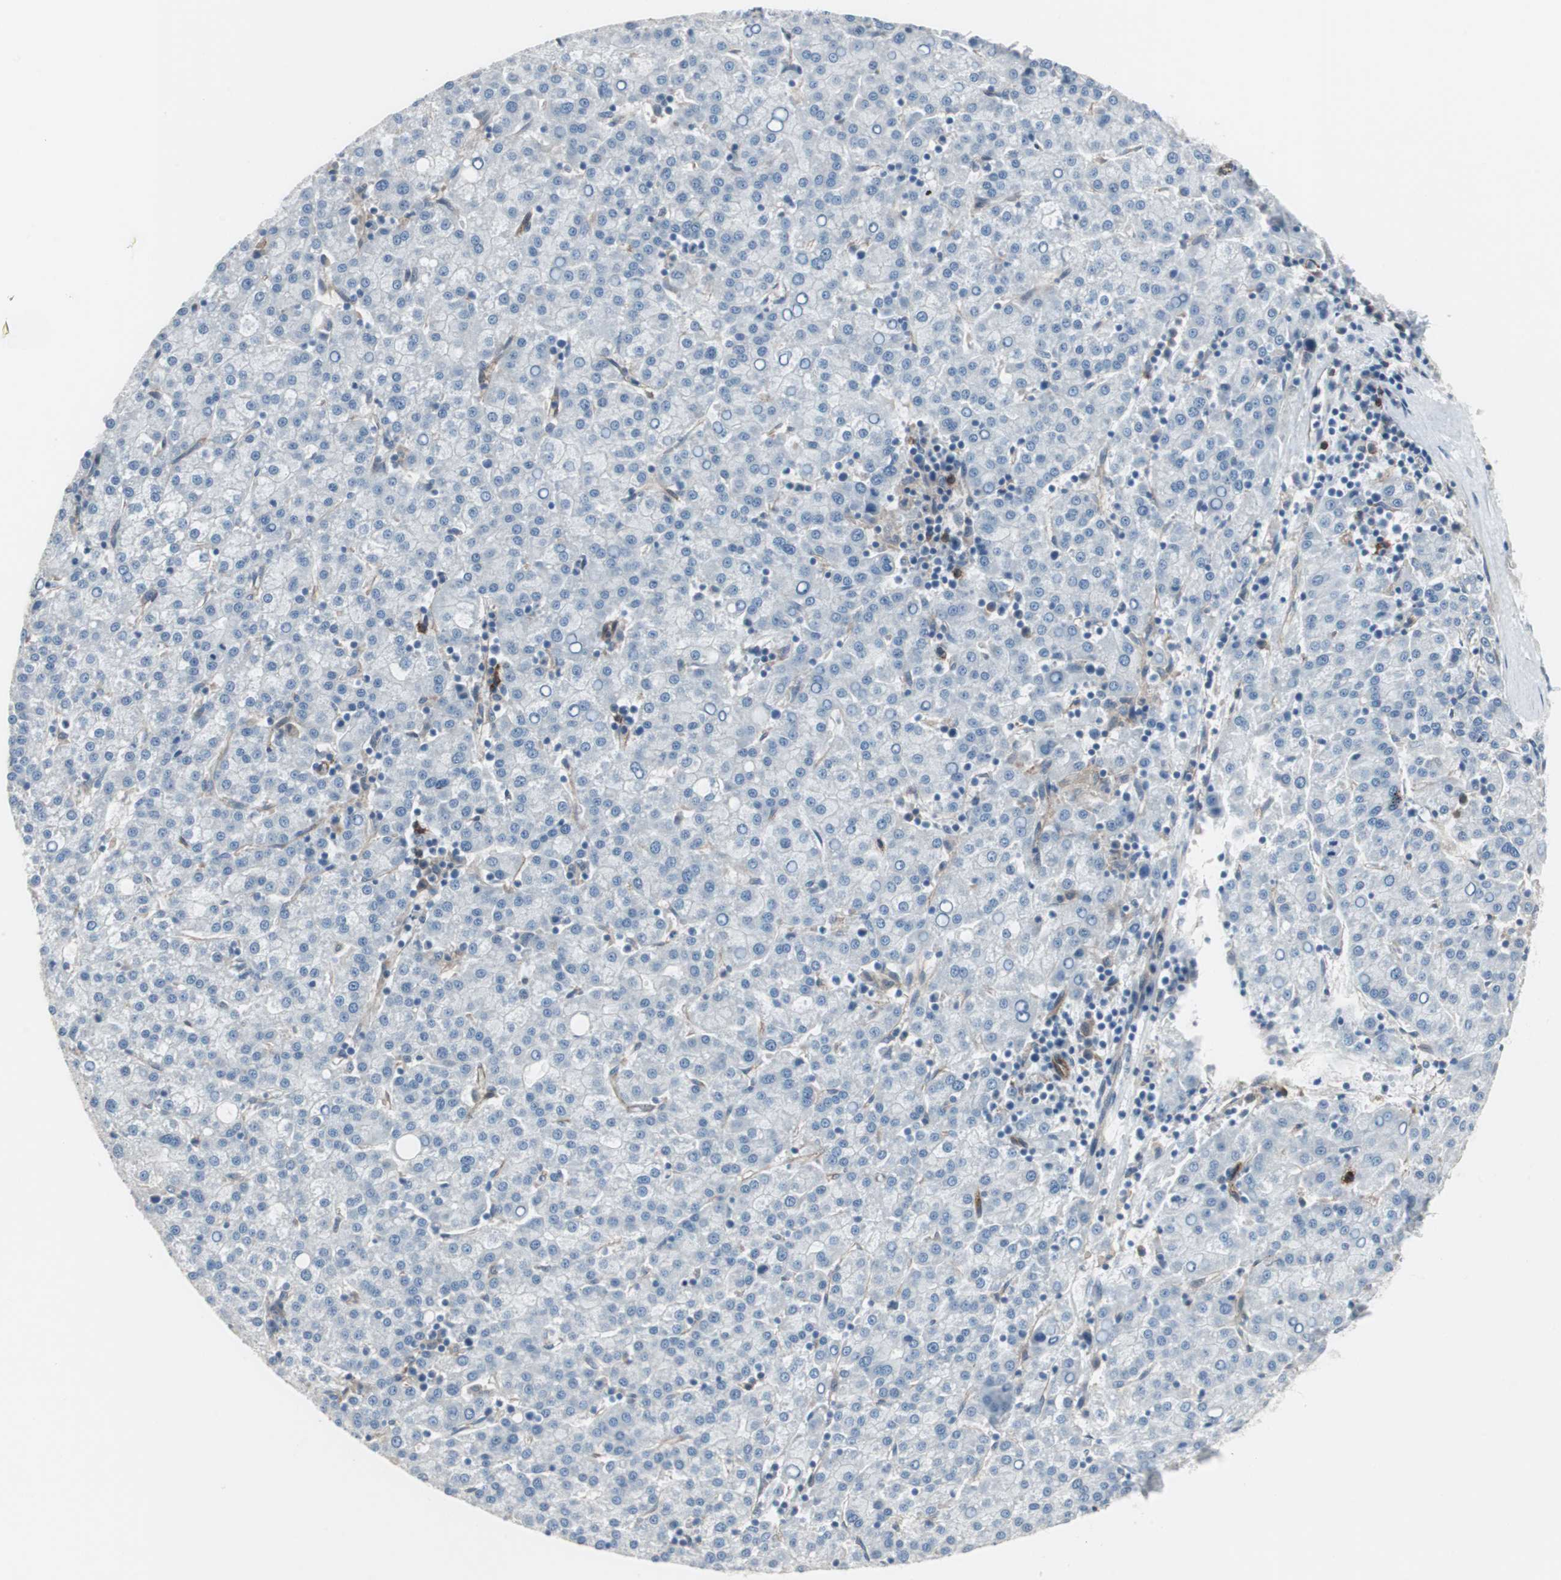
{"staining": {"intensity": "negative", "quantity": "none", "location": "none"}, "tissue": "liver cancer", "cell_type": "Tumor cells", "image_type": "cancer", "snomed": [{"axis": "morphology", "description": "Carcinoma, Hepatocellular, NOS"}, {"axis": "topography", "description": "Liver"}], "caption": "Human liver cancer (hepatocellular carcinoma) stained for a protein using immunohistochemistry (IHC) shows no staining in tumor cells.", "gene": "SWAP70", "patient": {"sex": "female", "age": 58}}